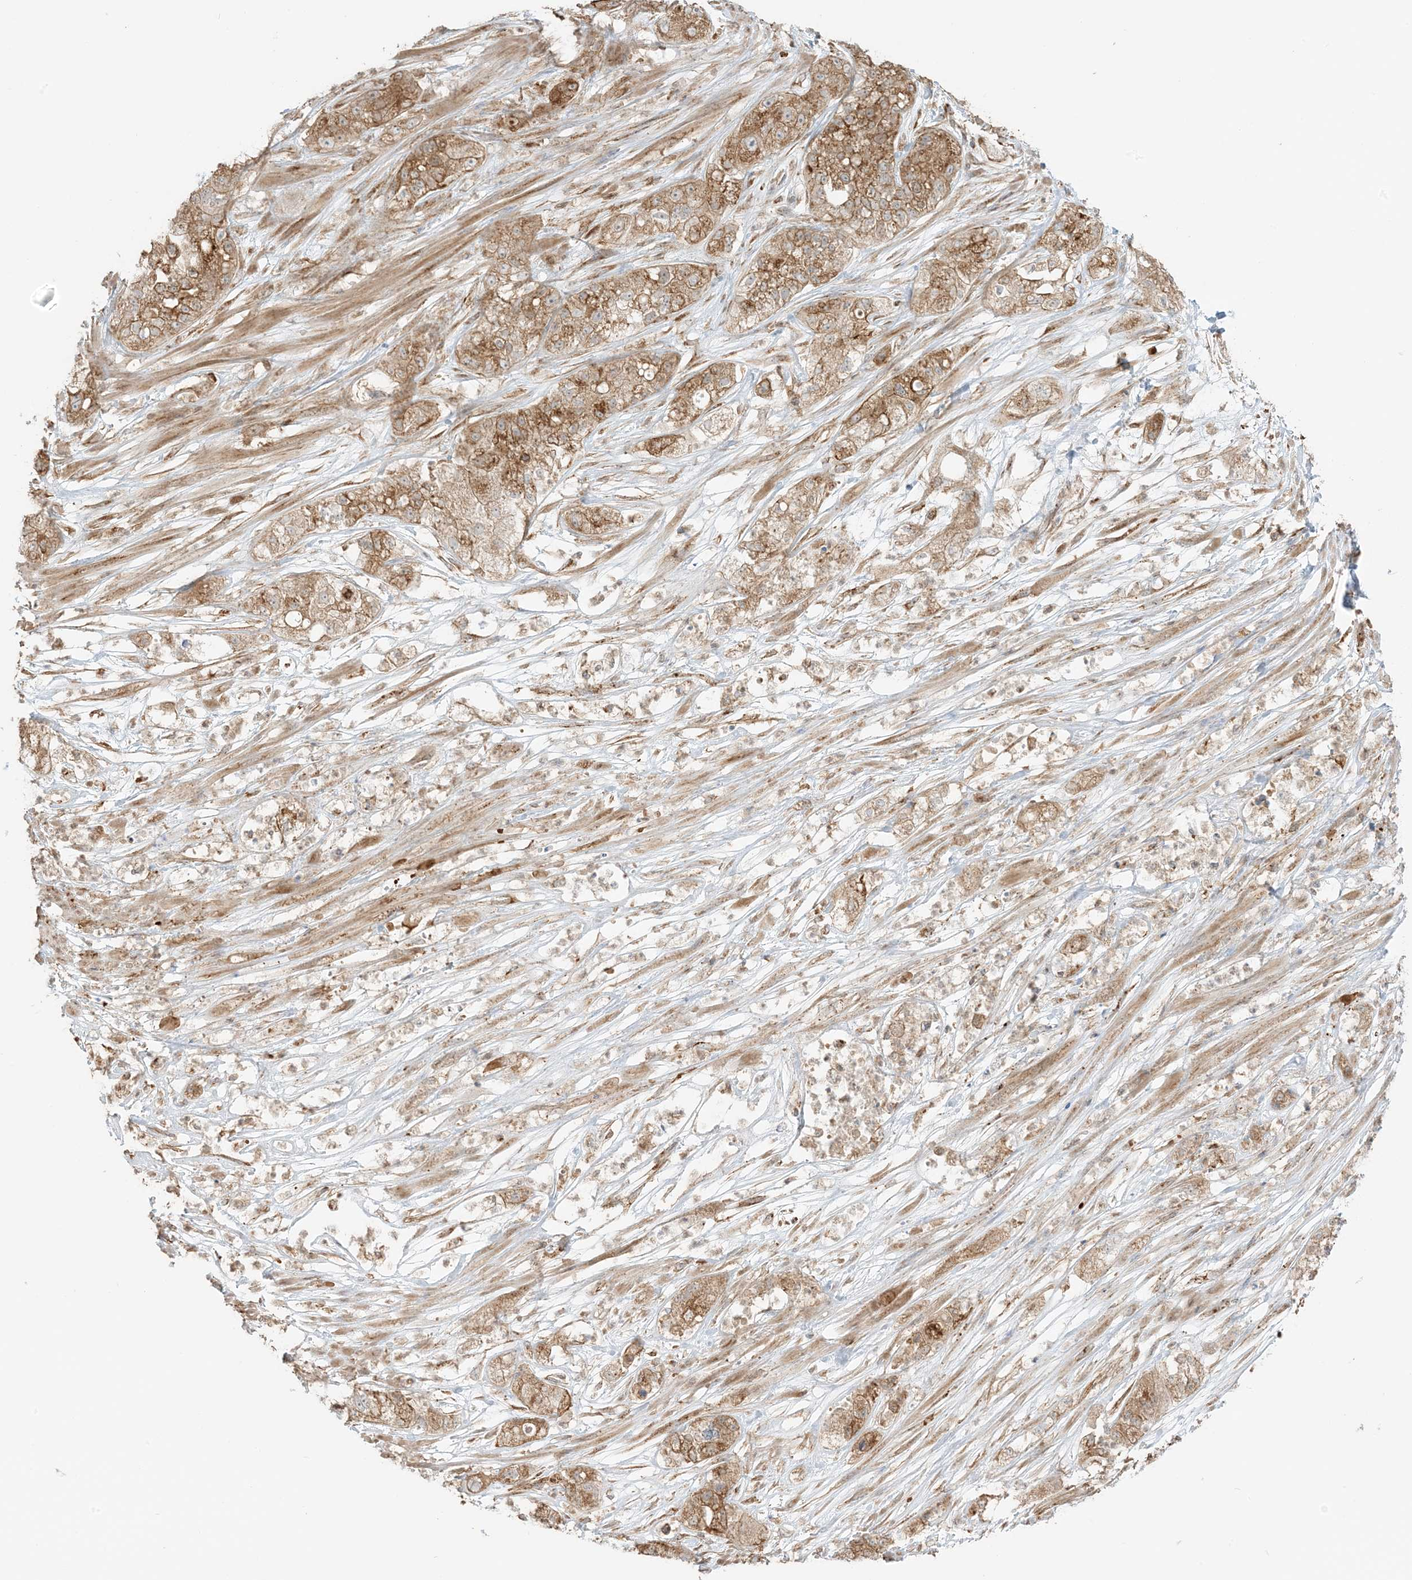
{"staining": {"intensity": "moderate", "quantity": ">75%", "location": "cytoplasmic/membranous"}, "tissue": "pancreatic cancer", "cell_type": "Tumor cells", "image_type": "cancer", "snomed": [{"axis": "morphology", "description": "Adenocarcinoma, NOS"}, {"axis": "topography", "description": "Pancreas"}], "caption": "Adenocarcinoma (pancreatic) stained for a protein demonstrates moderate cytoplasmic/membranous positivity in tumor cells.", "gene": "N4BP3", "patient": {"sex": "female", "age": 78}}